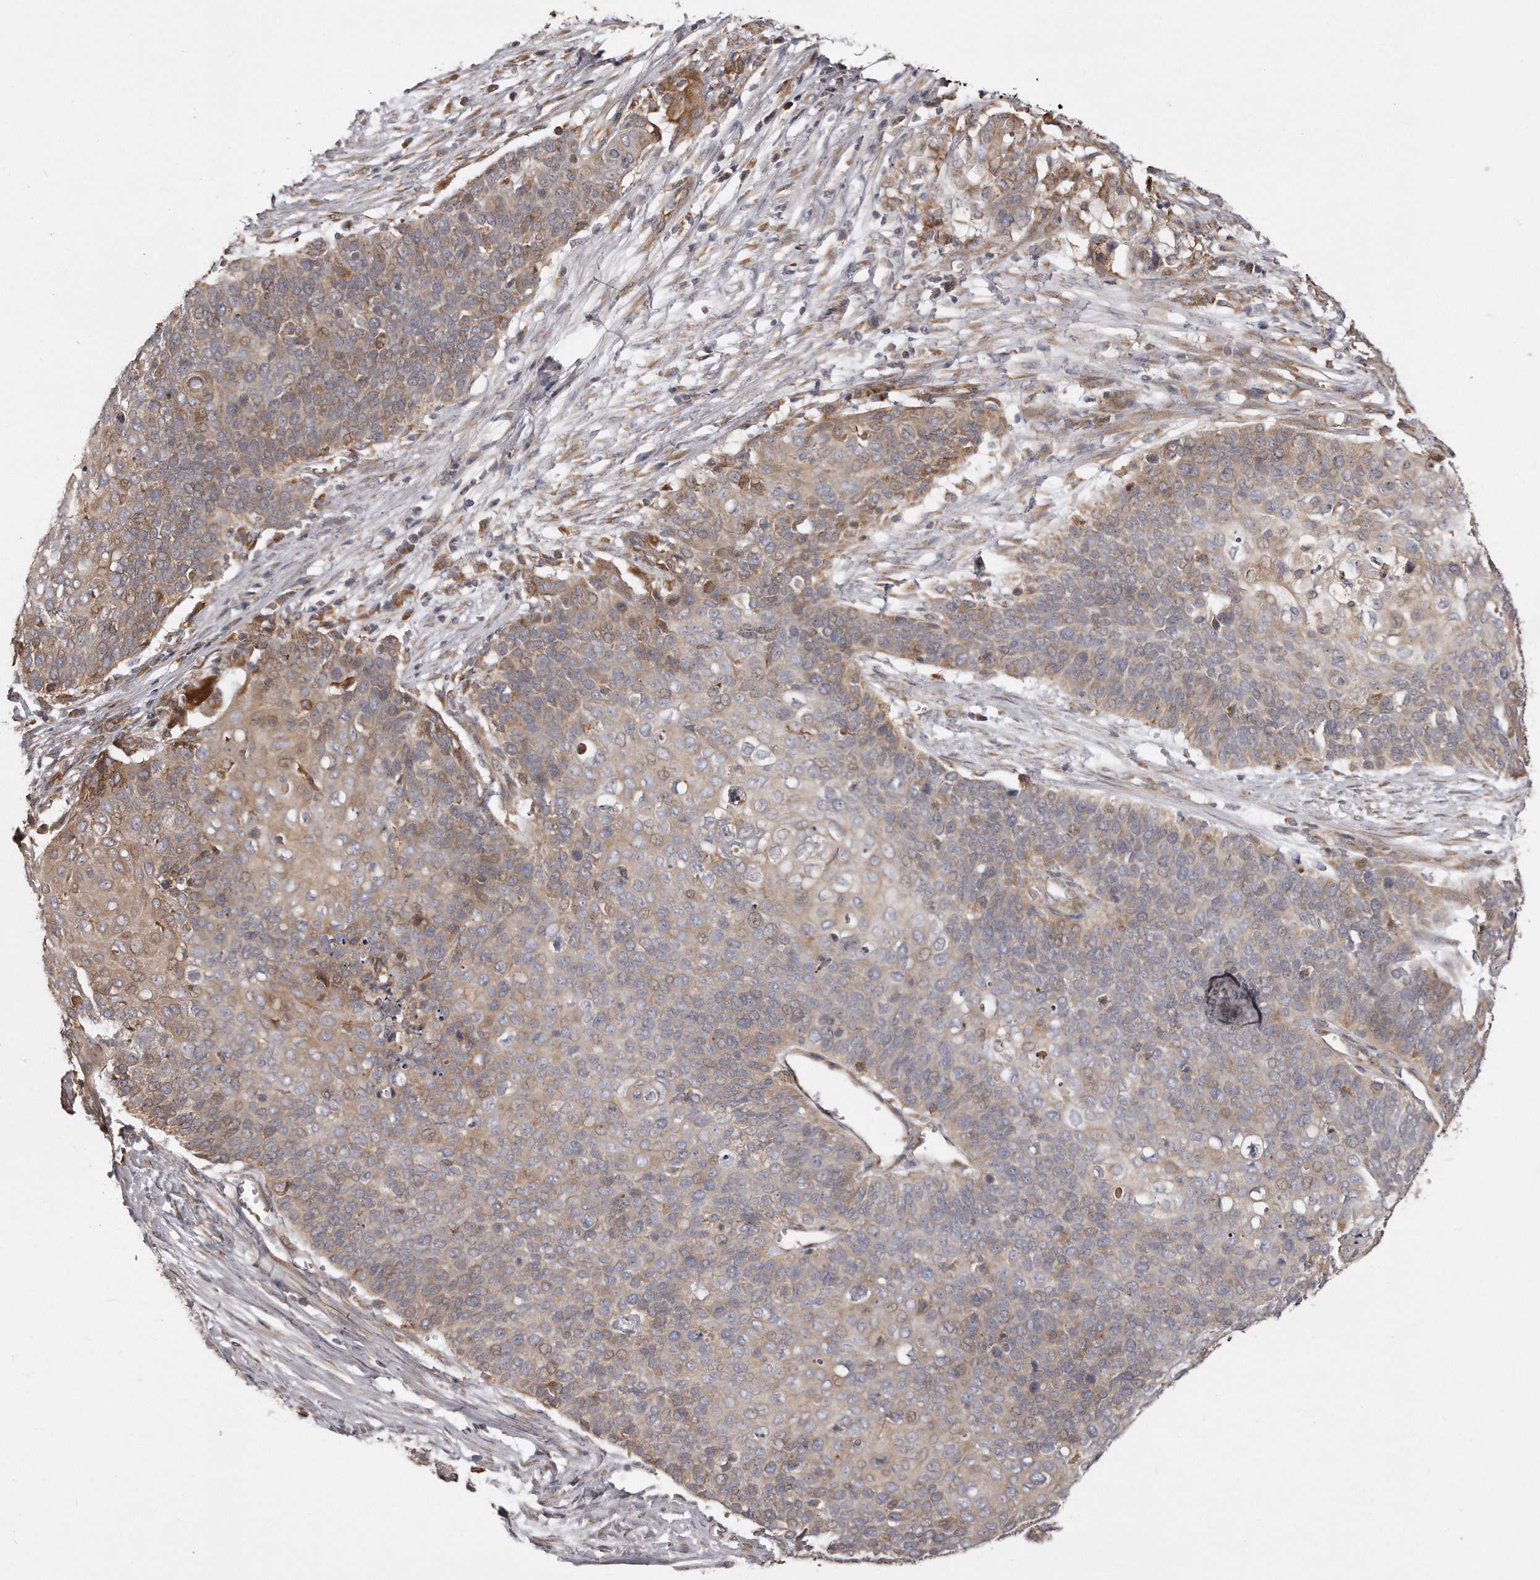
{"staining": {"intensity": "weak", "quantity": ">75%", "location": "cytoplasmic/membranous"}, "tissue": "cervical cancer", "cell_type": "Tumor cells", "image_type": "cancer", "snomed": [{"axis": "morphology", "description": "Squamous cell carcinoma, NOS"}, {"axis": "topography", "description": "Cervix"}], "caption": "There is low levels of weak cytoplasmic/membranous staining in tumor cells of cervical squamous cell carcinoma, as demonstrated by immunohistochemical staining (brown color).", "gene": "TRAPPC14", "patient": {"sex": "female", "age": 39}}